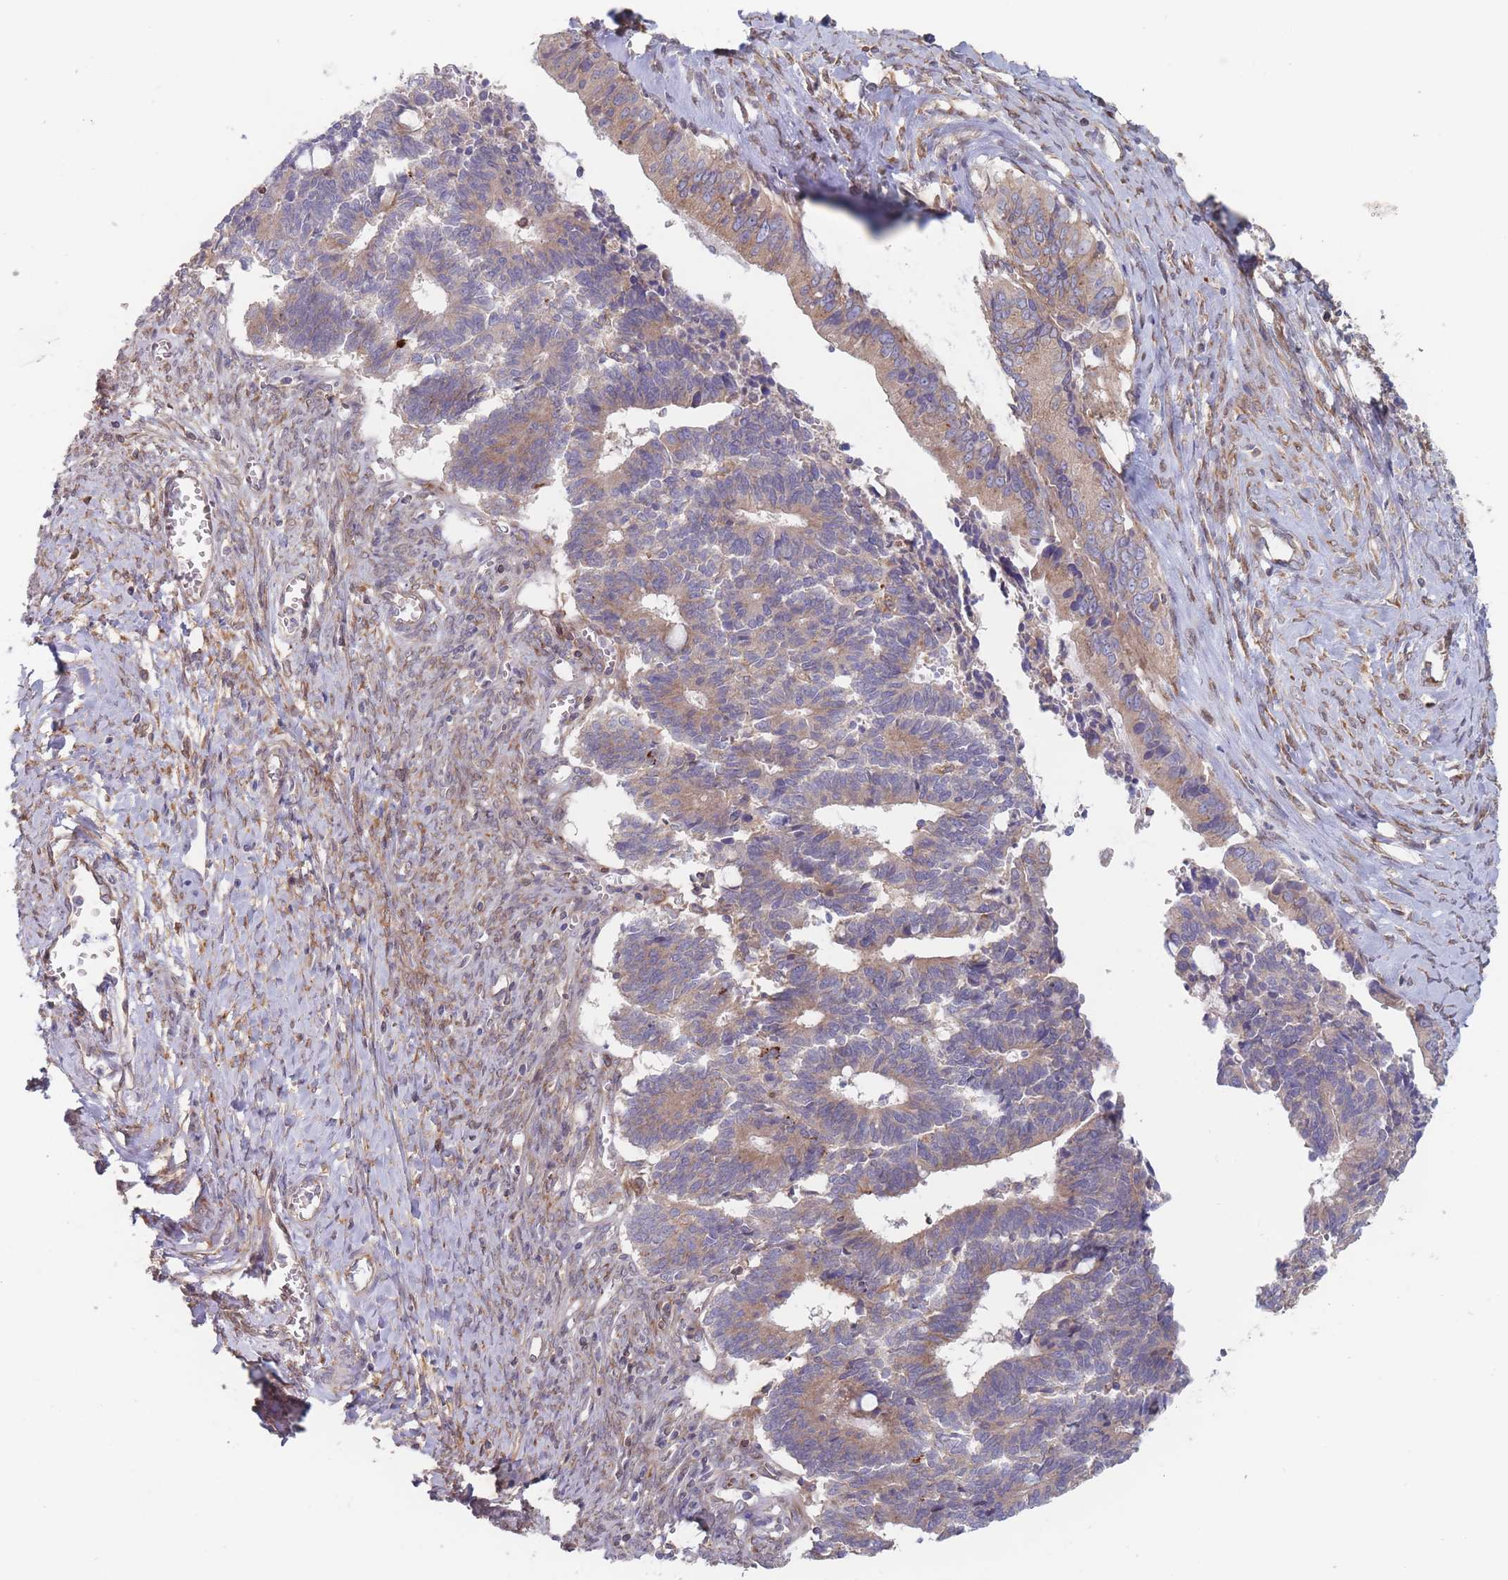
{"staining": {"intensity": "moderate", "quantity": "25%-75%", "location": "cytoplasmic/membranous"}, "tissue": "cervical cancer", "cell_type": "Tumor cells", "image_type": "cancer", "snomed": [{"axis": "morphology", "description": "Adenocarcinoma, NOS"}, {"axis": "topography", "description": "Cervix"}], "caption": "Immunohistochemical staining of human cervical adenocarcinoma reveals medium levels of moderate cytoplasmic/membranous protein positivity in approximately 25%-75% of tumor cells. (DAB (3,3'-diaminobenzidine) IHC, brown staining for protein, blue staining for nuclei).", "gene": "KDSR", "patient": {"sex": "female", "age": 44}}